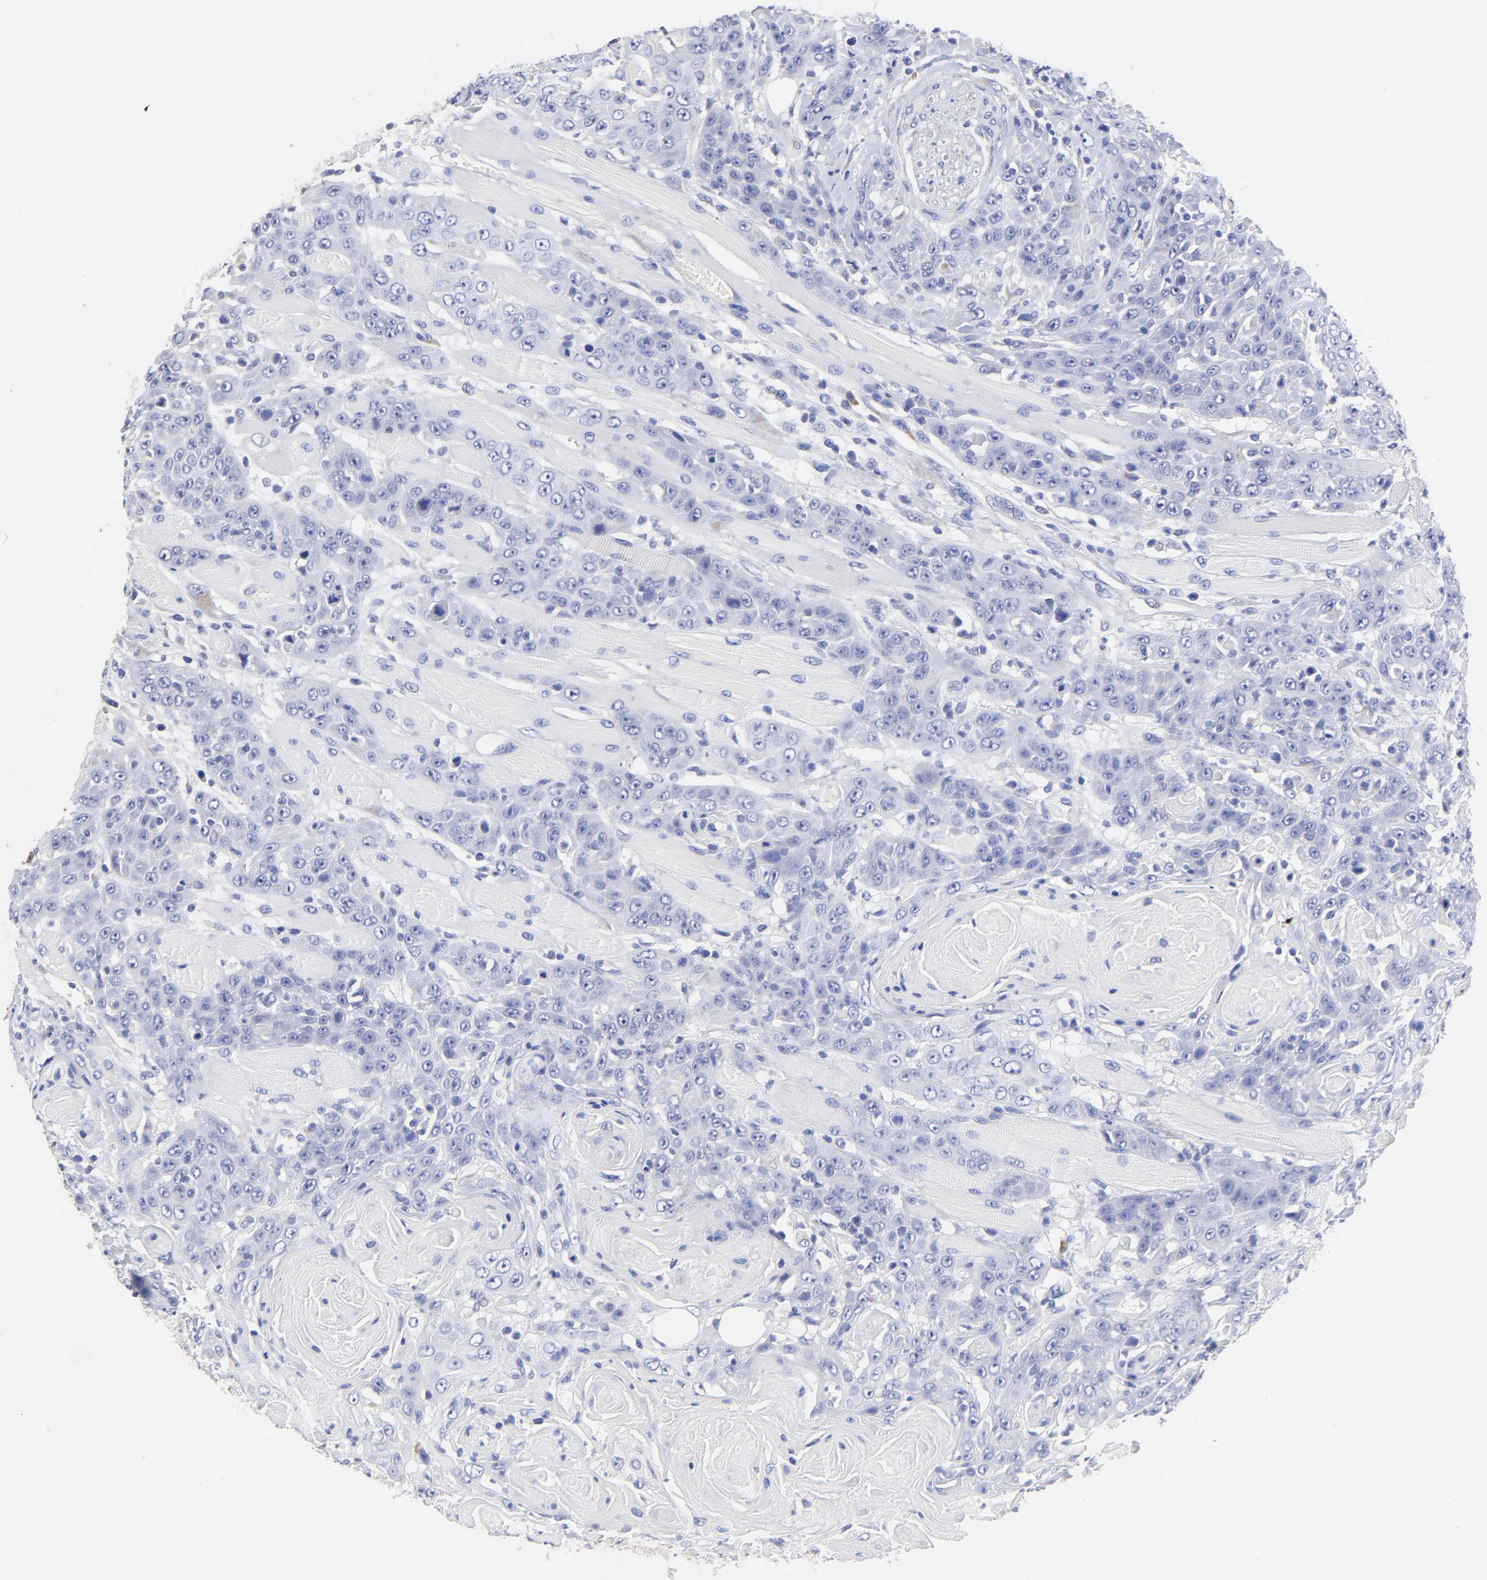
{"staining": {"intensity": "negative", "quantity": "none", "location": "none"}, "tissue": "head and neck cancer", "cell_type": "Tumor cells", "image_type": "cancer", "snomed": [{"axis": "morphology", "description": "Squamous cell carcinoma, NOS"}, {"axis": "topography", "description": "Head-Neck"}], "caption": "This is an IHC micrograph of human head and neck cancer (squamous cell carcinoma). There is no expression in tumor cells.", "gene": "LAX1", "patient": {"sex": "female", "age": 84}}